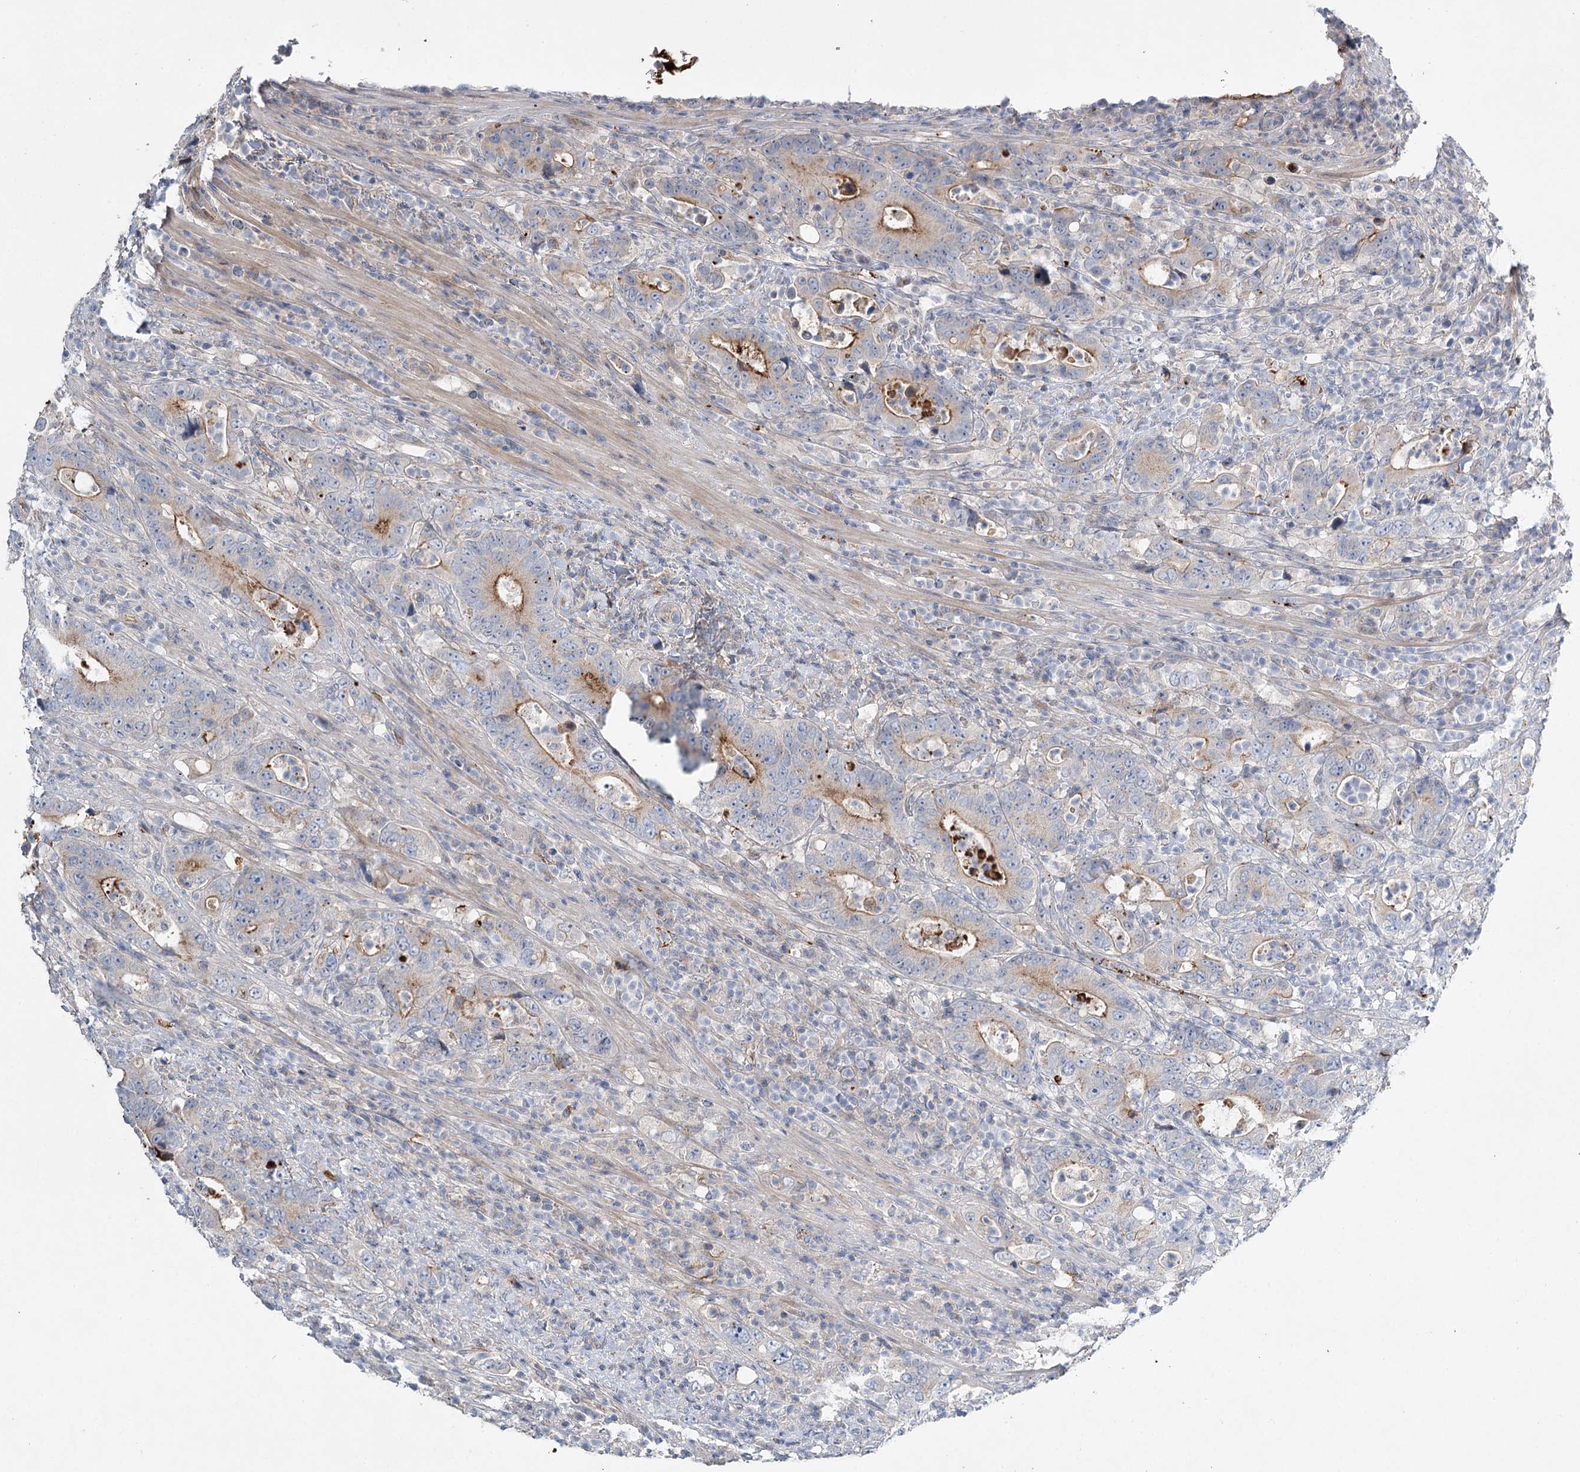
{"staining": {"intensity": "moderate", "quantity": "<25%", "location": "cytoplasmic/membranous"}, "tissue": "colorectal cancer", "cell_type": "Tumor cells", "image_type": "cancer", "snomed": [{"axis": "morphology", "description": "Adenocarcinoma, NOS"}, {"axis": "topography", "description": "Colon"}], "caption": "Human adenocarcinoma (colorectal) stained with a brown dye demonstrates moderate cytoplasmic/membranous positive staining in approximately <25% of tumor cells.", "gene": "ALKBH8", "patient": {"sex": "female", "age": 75}}